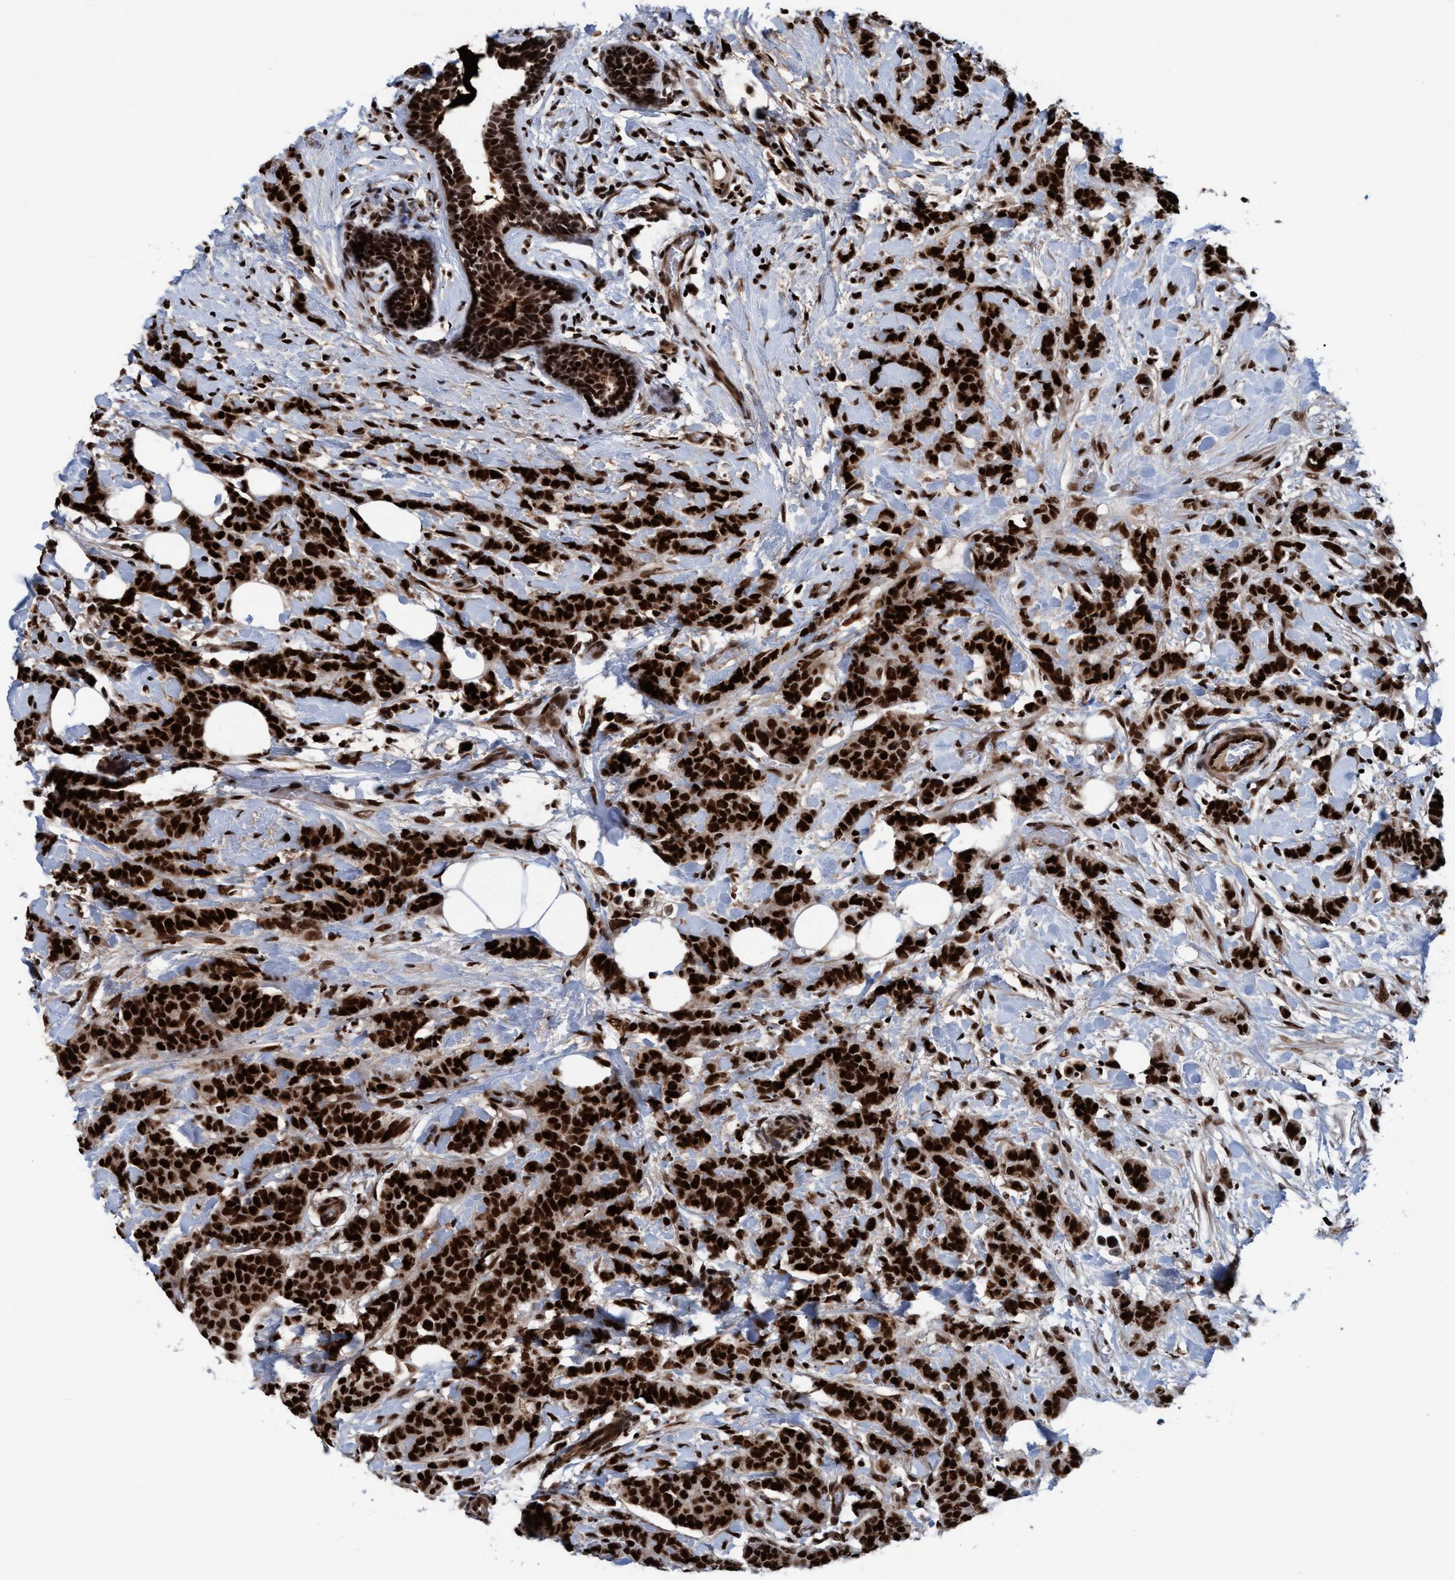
{"staining": {"intensity": "strong", "quantity": ">75%", "location": "cytoplasmic/membranous,nuclear"}, "tissue": "breast cancer", "cell_type": "Tumor cells", "image_type": "cancer", "snomed": [{"axis": "morphology", "description": "Normal tissue, NOS"}, {"axis": "morphology", "description": "Duct carcinoma"}, {"axis": "topography", "description": "Breast"}], "caption": "A photomicrograph of breast cancer stained for a protein reveals strong cytoplasmic/membranous and nuclear brown staining in tumor cells.", "gene": "TOPBP1", "patient": {"sex": "female", "age": 40}}